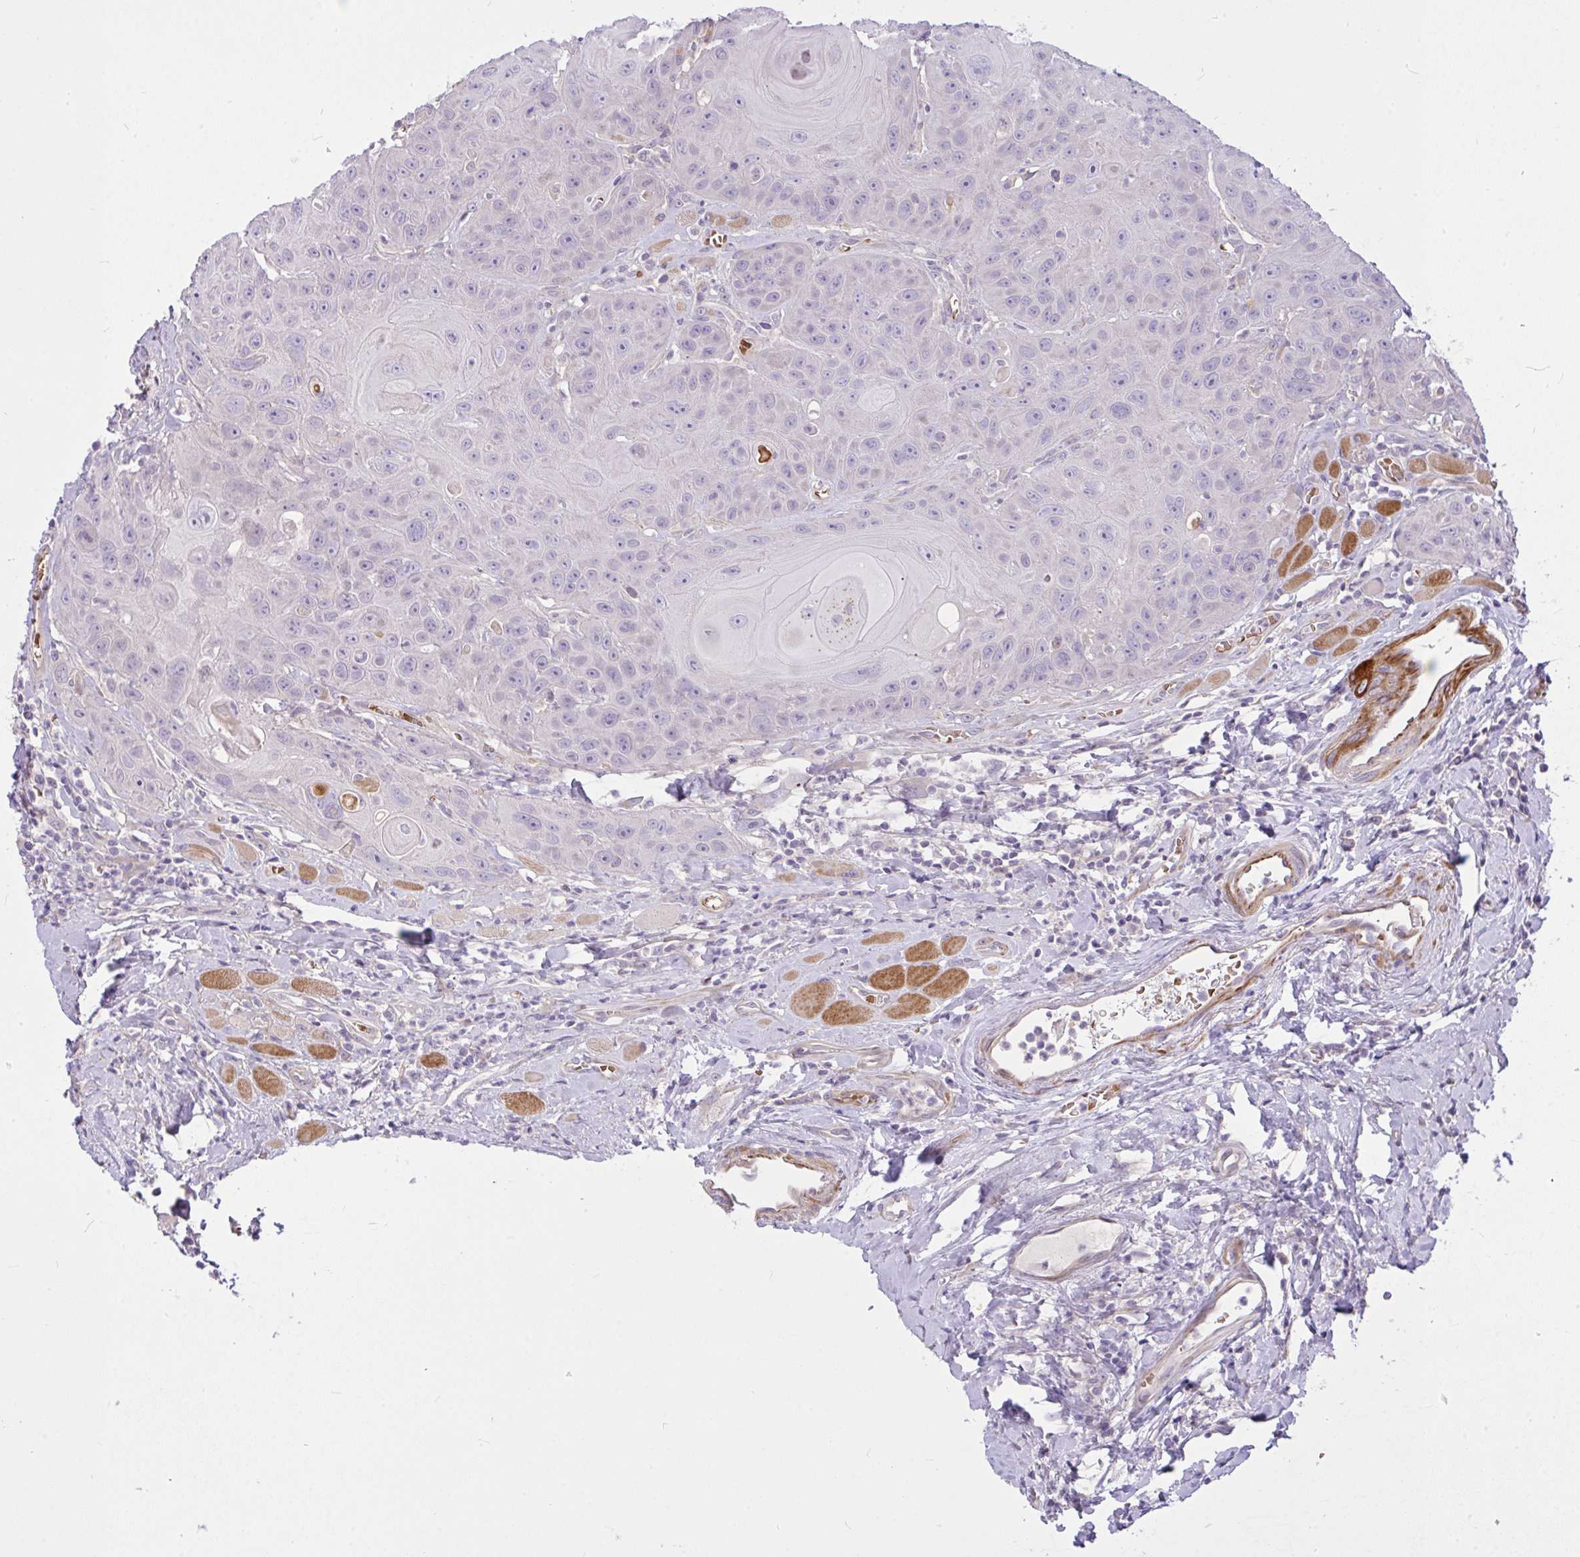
{"staining": {"intensity": "negative", "quantity": "none", "location": "none"}, "tissue": "head and neck cancer", "cell_type": "Tumor cells", "image_type": "cancer", "snomed": [{"axis": "morphology", "description": "Squamous cell carcinoma, NOS"}, {"axis": "topography", "description": "Head-Neck"}], "caption": "There is no significant expression in tumor cells of head and neck cancer (squamous cell carcinoma).", "gene": "MOCS1", "patient": {"sex": "female", "age": 59}}